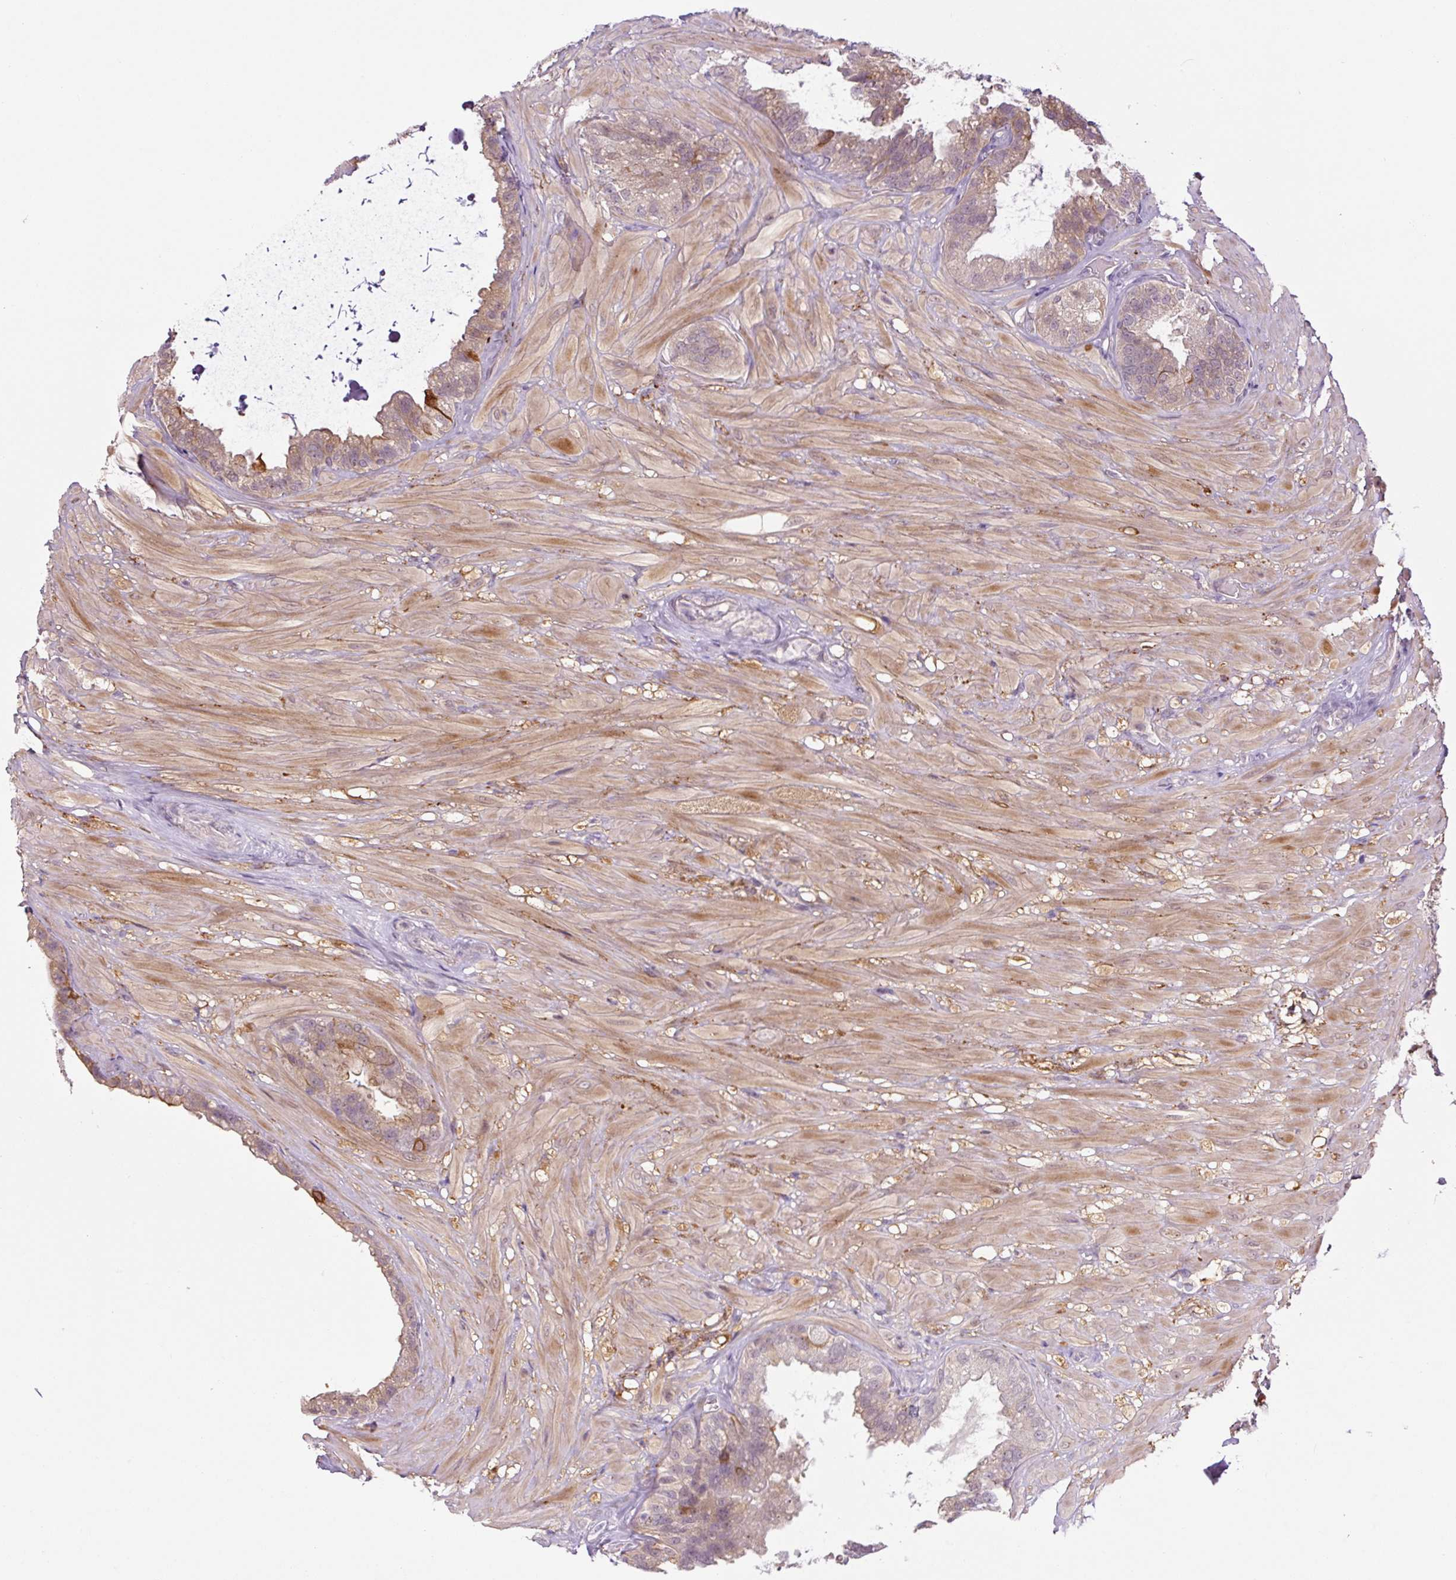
{"staining": {"intensity": "weak", "quantity": "25%-75%", "location": "cytoplasmic/membranous"}, "tissue": "seminal vesicle", "cell_type": "Glandular cells", "image_type": "normal", "snomed": [{"axis": "morphology", "description": "Normal tissue, NOS"}, {"axis": "topography", "description": "Seminal veicle"}, {"axis": "topography", "description": "Peripheral nerve tissue"}], "caption": "IHC histopathology image of unremarkable seminal vesicle: human seminal vesicle stained using IHC displays low levels of weak protein expression localized specifically in the cytoplasmic/membranous of glandular cells, appearing as a cytoplasmic/membranous brown color.", "gene": "PRKAA2", "patient": {"sex": "male", "age": 76}}